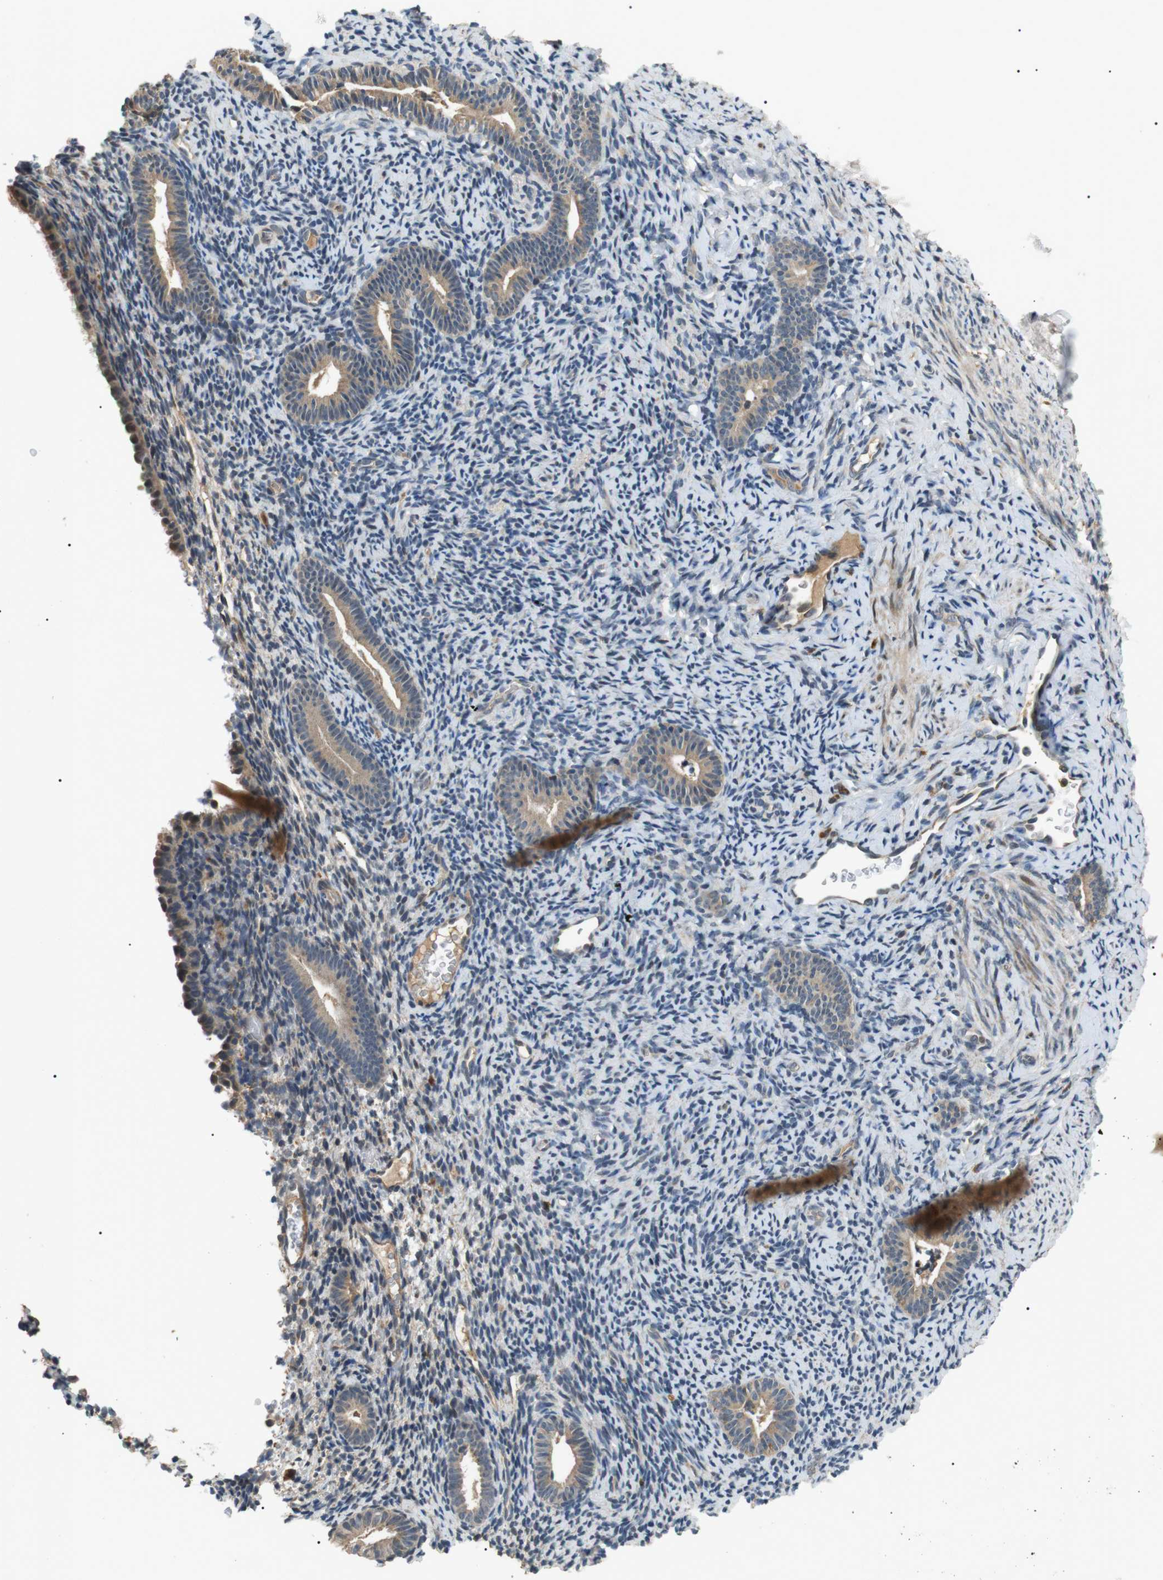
{"staining": {"intensity": "negative", "quantity": "none", "location": "none"}, "tissue": "endometrium", "cell_type": "Cells in endometrial stroma", "image_type": "normal", "snomed": [{"axis": "morphology", "description": "Normal tissue, NOS"}, {"axis": "topography", "description": "Endometrium"}], "caption": "Immunohistochemical staining of unremarkable endometrium shows no significant expression in cells in endometrial stroma.", "gene": "HSPA13", "patient": {"sex": "female", "age": 51}}